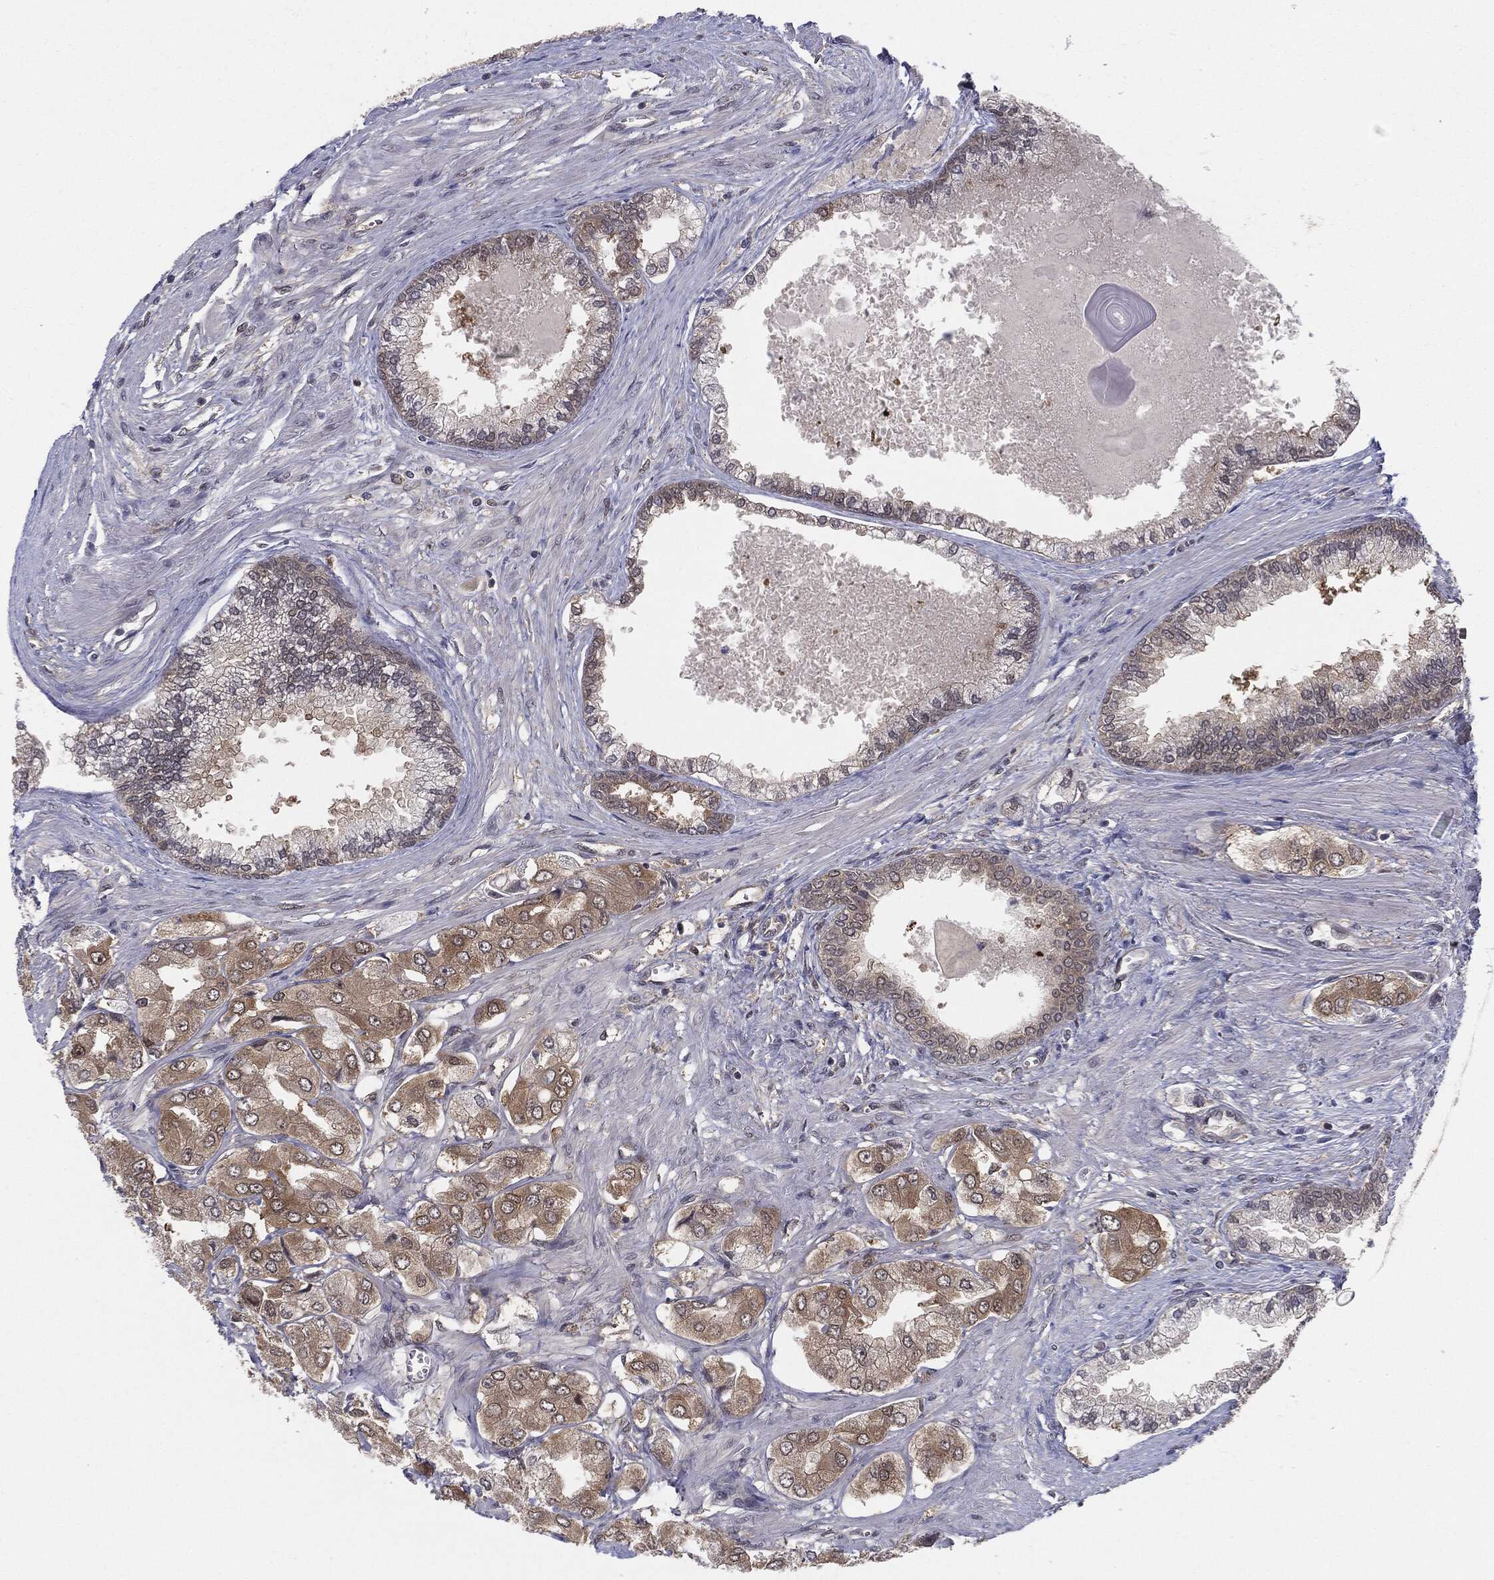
{"staining": {"intensity": "moderate", "quantity": "25%-75%", "location": "cytoplasmic/membranous"}, "tissue": "prostate cancer", "cell_type": "Tumor cells", "image_type": "cancer", "snomed": [{"axis": "morphology", "description": "Adenocarcinoma, Low grade"}, {"axis": "topography", "description": "Prostate"}], "caption": "DAB immunohistochemical staining of human prostate cancer (adenocarcinoma (low-grade)) exhibits moderate cytoplasmic/membranous protein positivity in about 25%-75% of tumor cells.", "gene": "KRT7", "patient": {"sex": "male", "age": 69}}